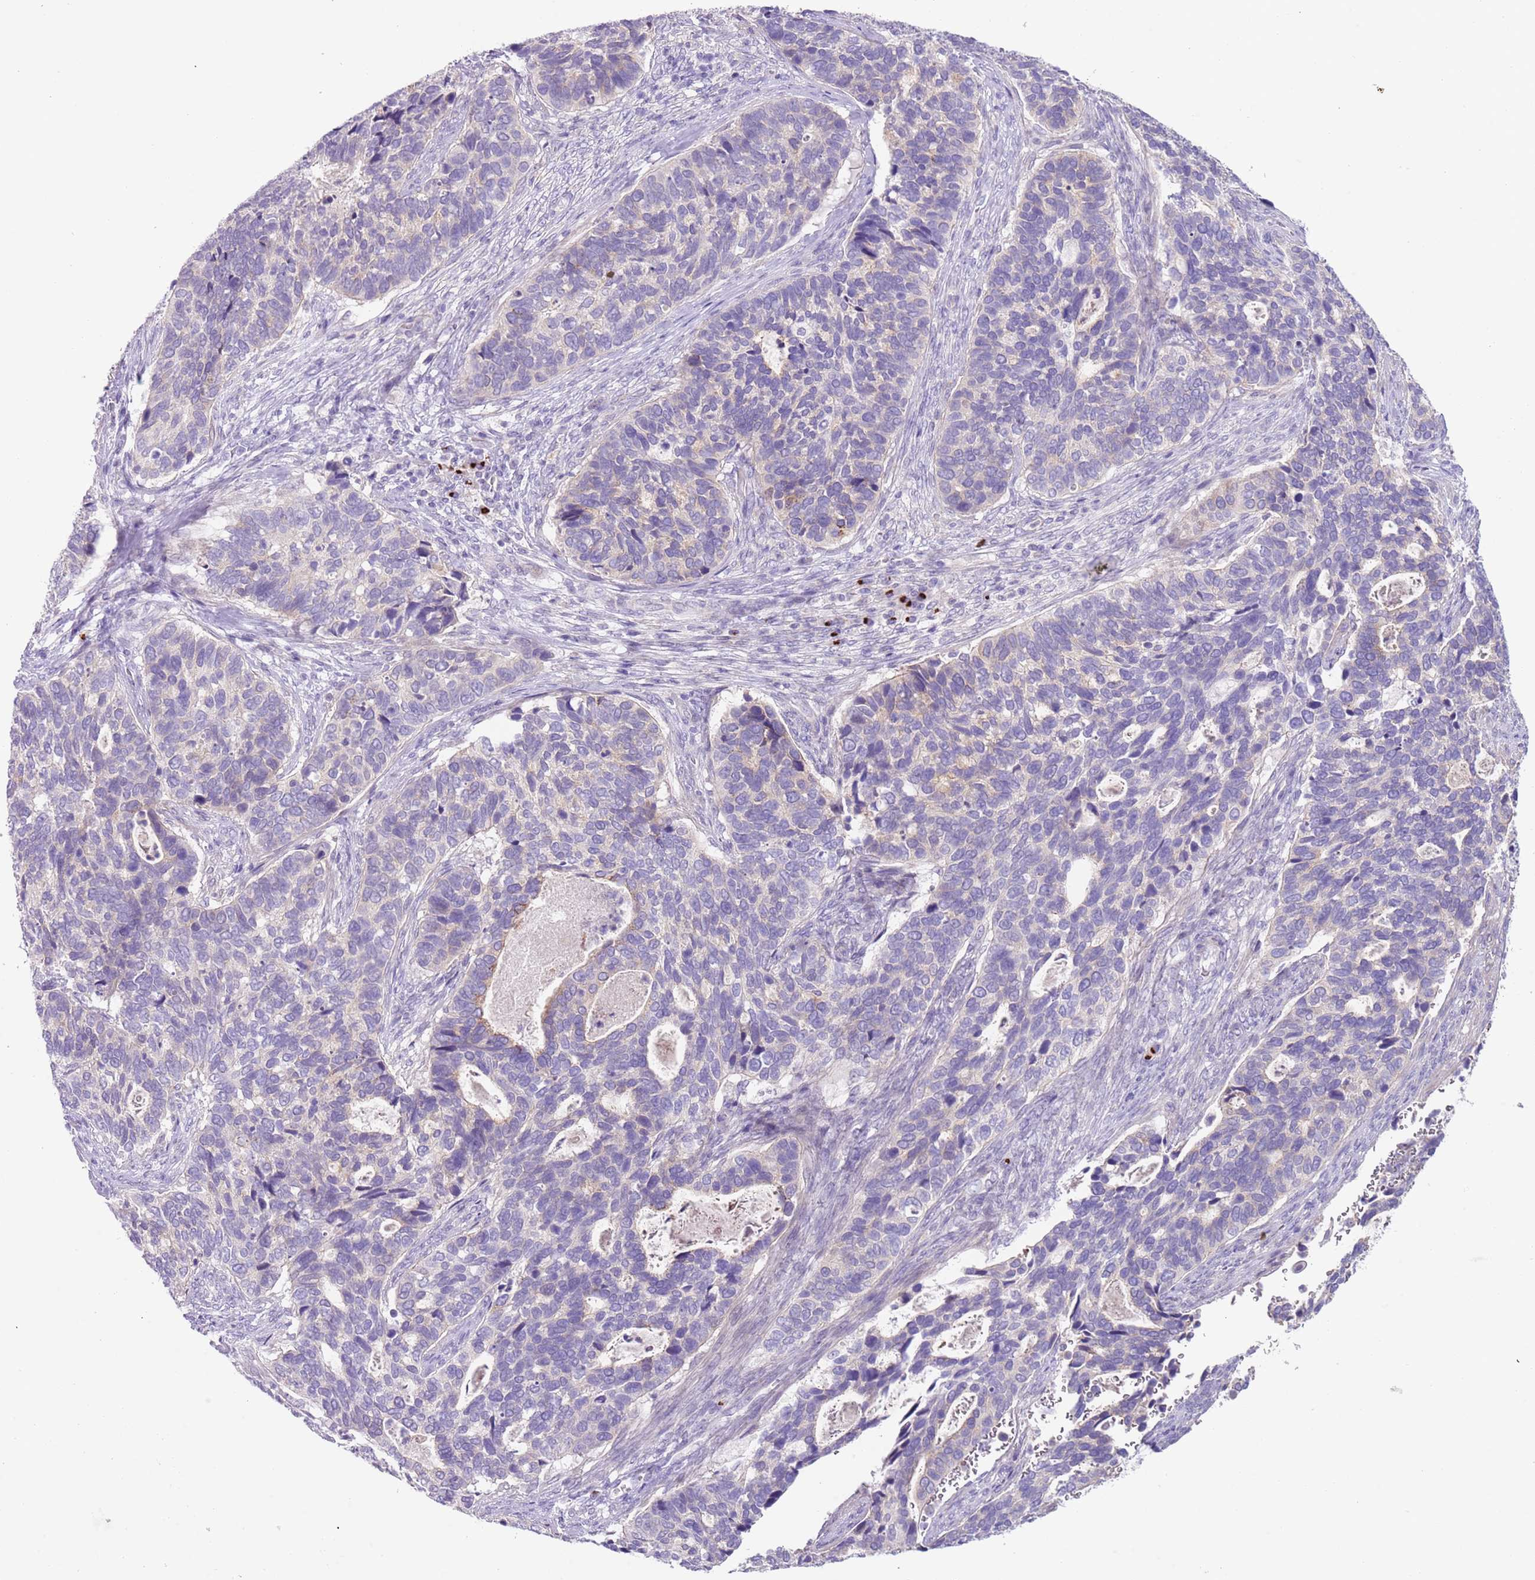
{"staining": {"intensity": "weak", "quantity": "<25%", "location": "cytoplasmic/membranous"}, "tissue": "cervical cancer", "cell_type": "Tumor cells", "image_type": "cancer", "snomed": [{"axis": "morphology", "description": "Squamous cell carcinoma, NOS"}, {"axis": "topography", "description": "Cervix"}], "caption": "Immunohistochemistry photomicrograph of neoplastic tissue: cervical cancer stained with DAB (3,3'-diaminobenzidine) displays no significant protein expression in tumor cells. (DAB immunohistochemistry with hematoxylin counter stain).", "gene": "C2CD3", "patient": {"sex": "female", "age": 38}}